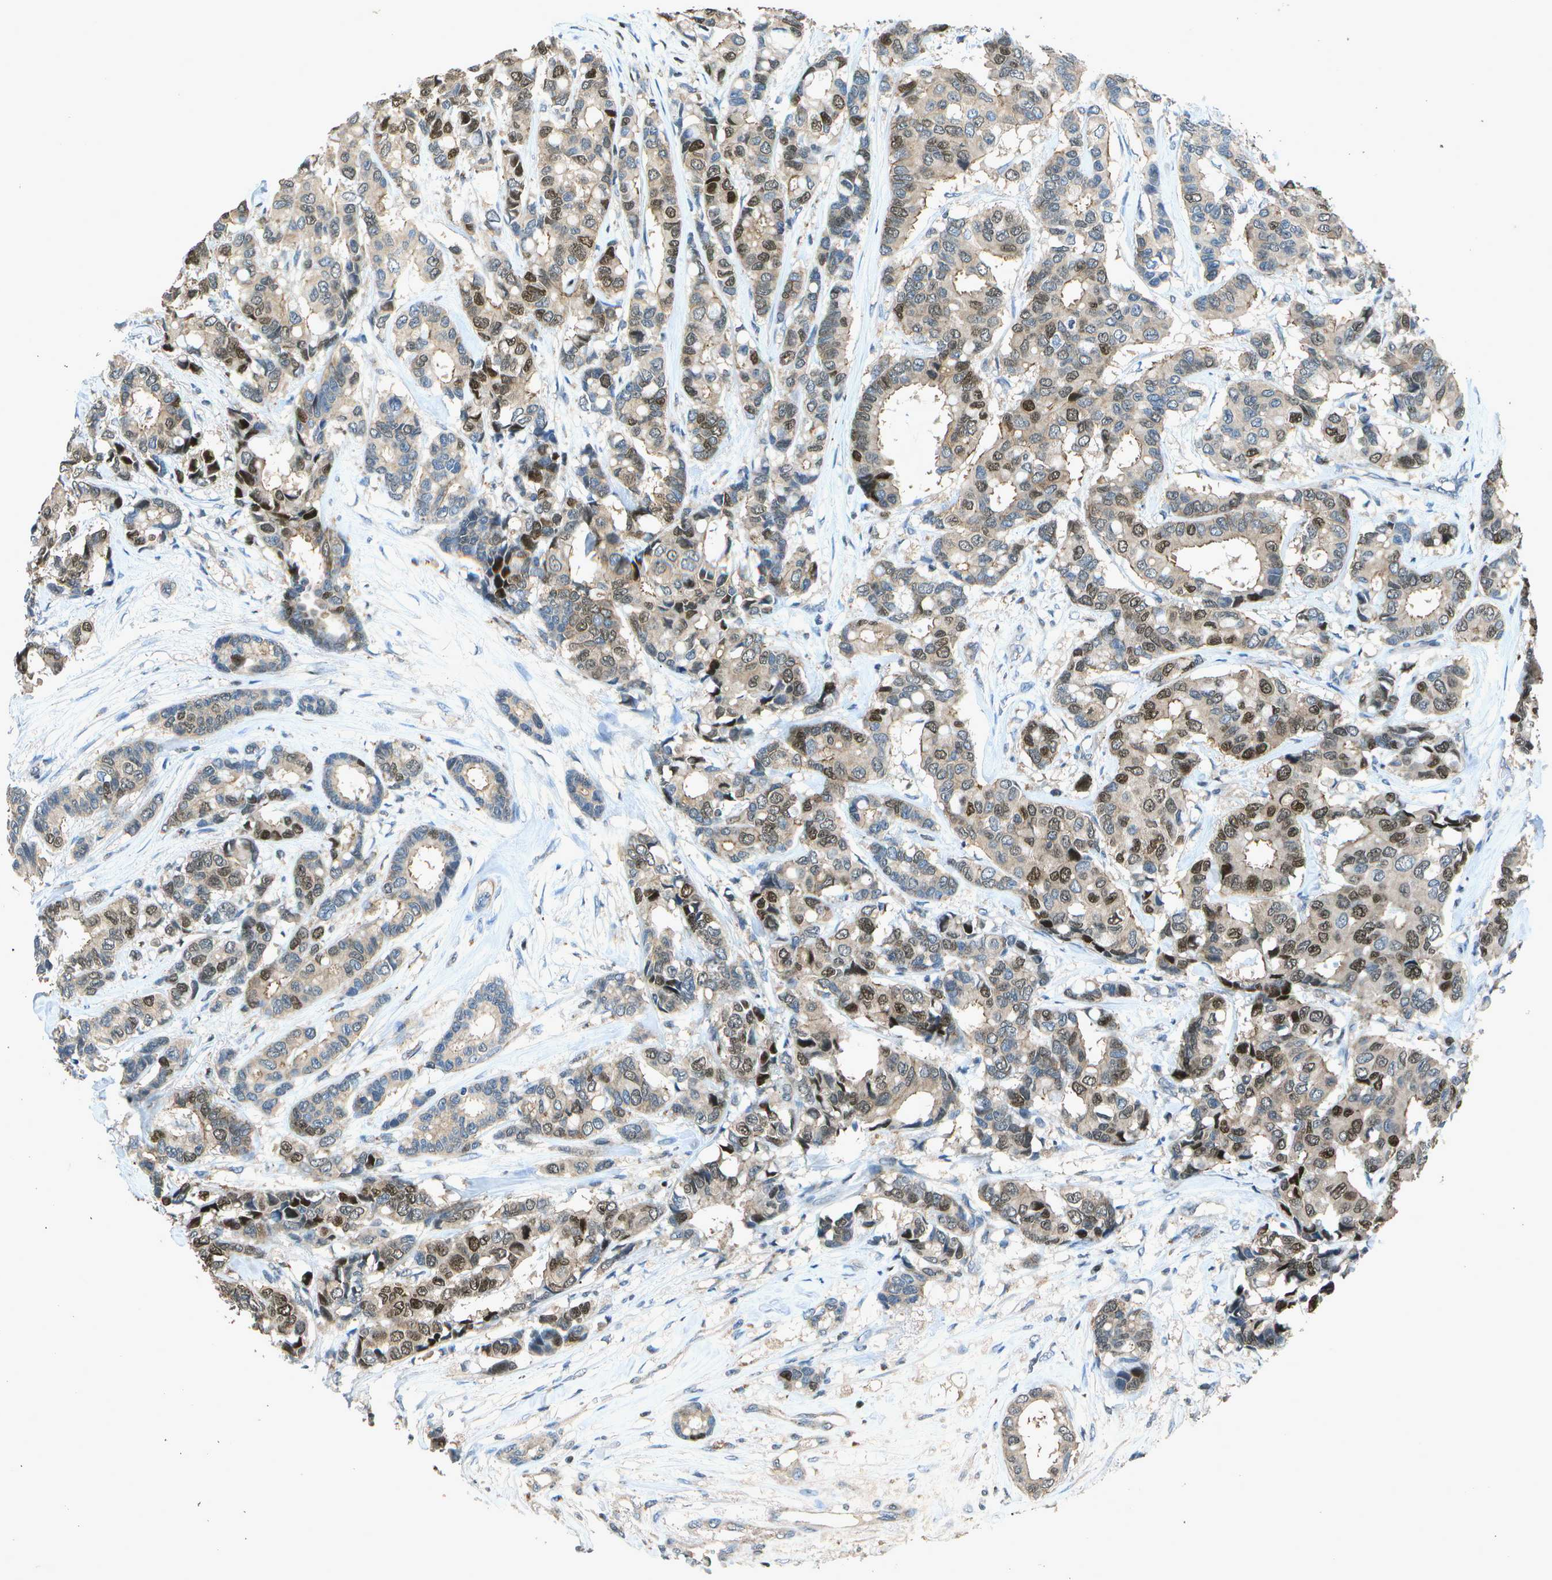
{"staining": {"intensity": "strong", "quantity": "<25%", "location": "nuclear"}, "tissue": "breast cancer", "cell_type": "Tumor cells", "image_type": "cancer", "snomed": [{"axis": "morphology", "description": "Duct carcinoma"}, {"axis": "topography", "description": "Breast"}], "caption": "IHC photomicrograph of neoplastic tissue: human breast cancer stained using IHC reveals medium levels of strong protein expression localized specifically in the nuclear of tumor cells, appearing as a nuclear brown color.", "gene": "PDLIM1", "patient": {"sex": "female", "age": 87}}